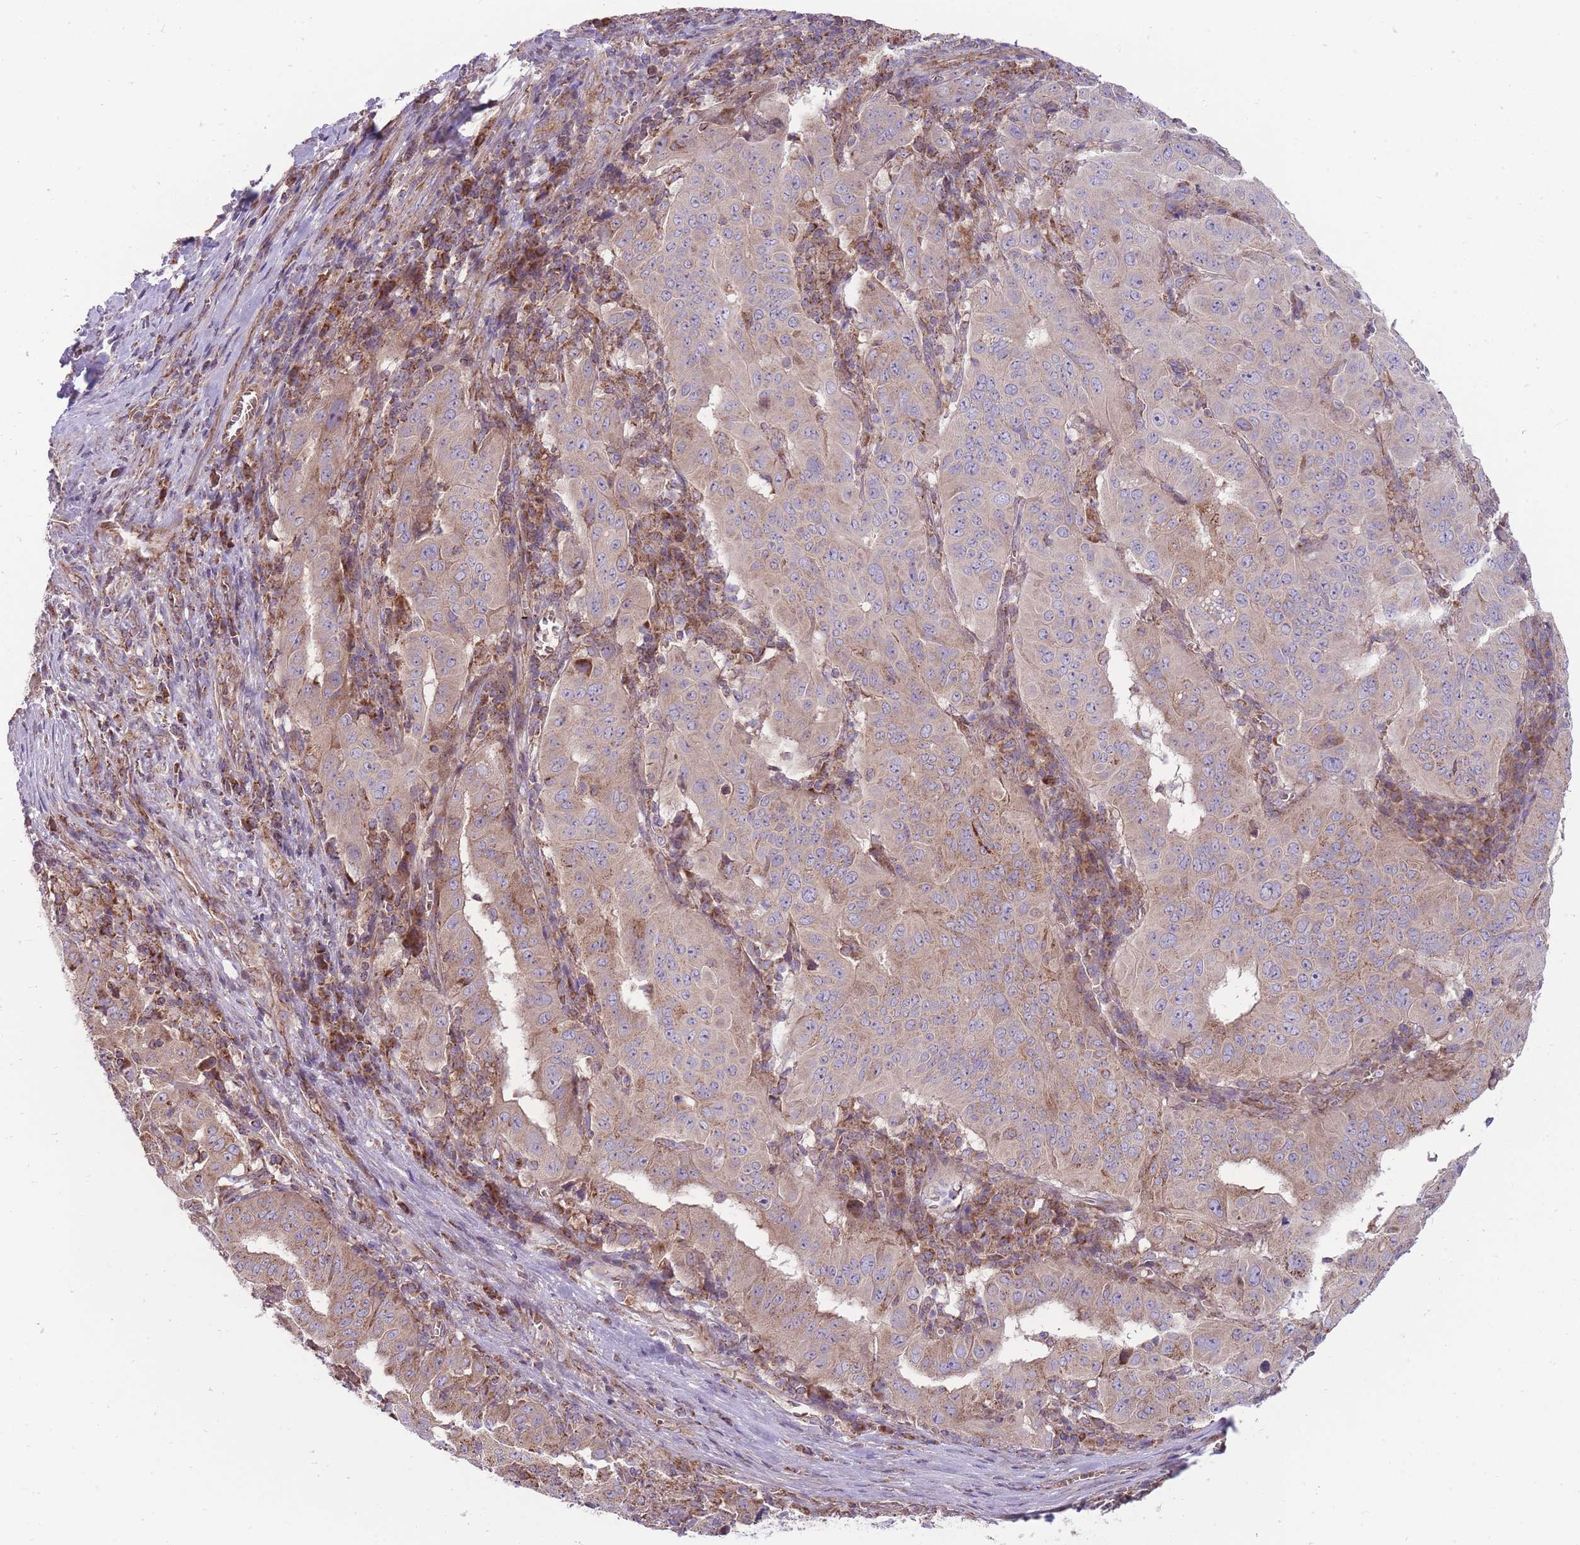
{"staining": {"intensity": "weak", "quantity": "<25%", "location": "cytoplasmic/membranous"}, "tissue": "pancreatic cancer", "cell_type": "Tumor cells", "image_type": "cancer", "snomed": [{"axis": "morphology", "description": "Adenocarcinoma, NOS"}, {"axis": "topography", "description": "Pancreas"}], "caption": "An immunohistochemistry (IHC) photomicrograph of pancreatic cancer is shown. There is no staining in tumor cells of pancreatic cancer.", "gene": "ANKRD10", "patient": {"sex": "male", "age": 63}}